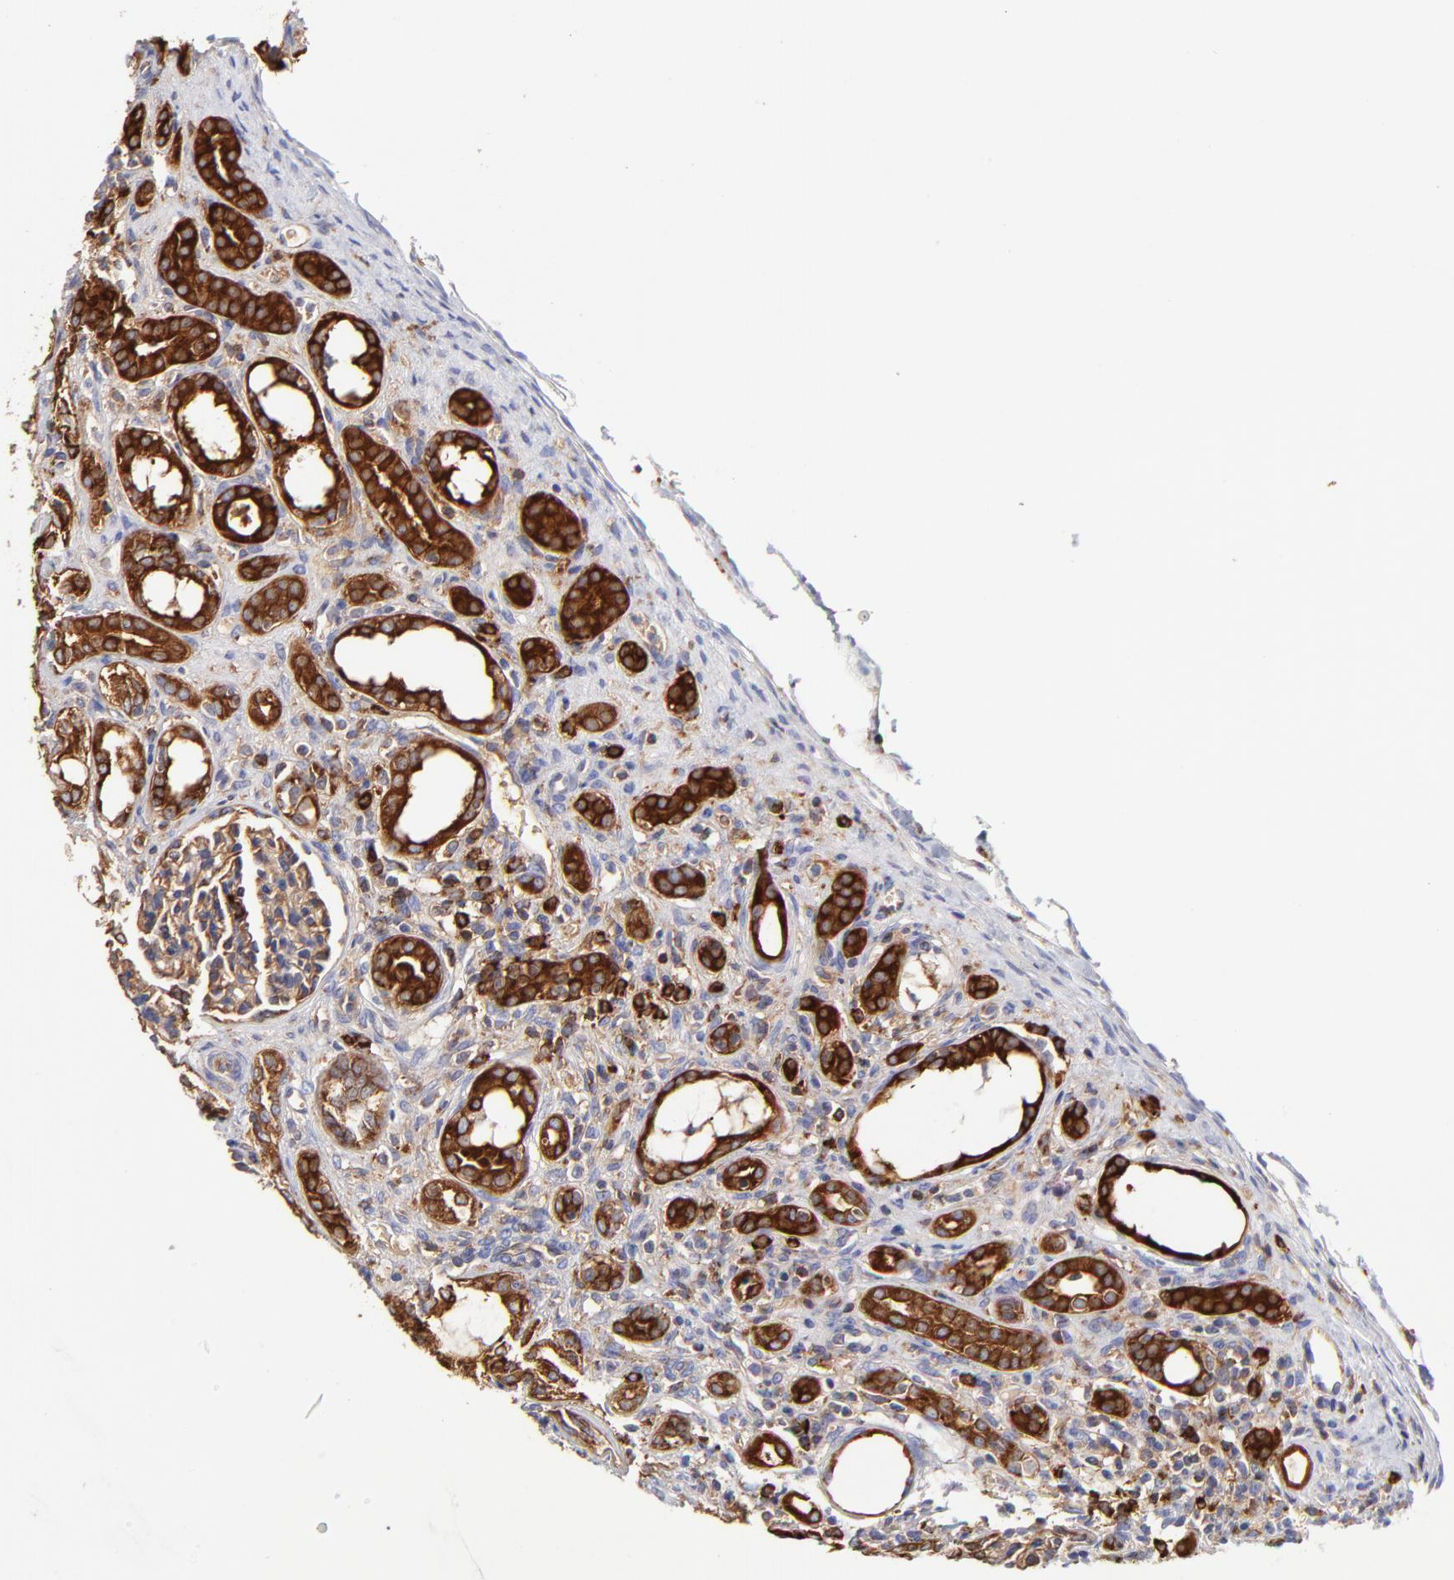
{"staining": {"intensity": "strong", "quantity": ">75%", "location": "cytoplasmic/membranous"}, "tissue": "kidney", "cell_type": "Cells in glomeruli", "image_type": "normal", "snomed": [{"axis": "morphology", "description": "Normal tissue, NOS"}, {"axis": "topography", "description": "Kidney"}], "caption": "High-power microscopy captured an IHC image of unremarkable kidney, revealing strong cytoplasmic/membranous positivity in about >75% of cells in glomeruli. (DAB (3,3'-diaminobenzidine) IHC with brightfield microscopy, high magnification).", "gene": "CD2AP", "patient": {"sex": "male", "age": 7}}